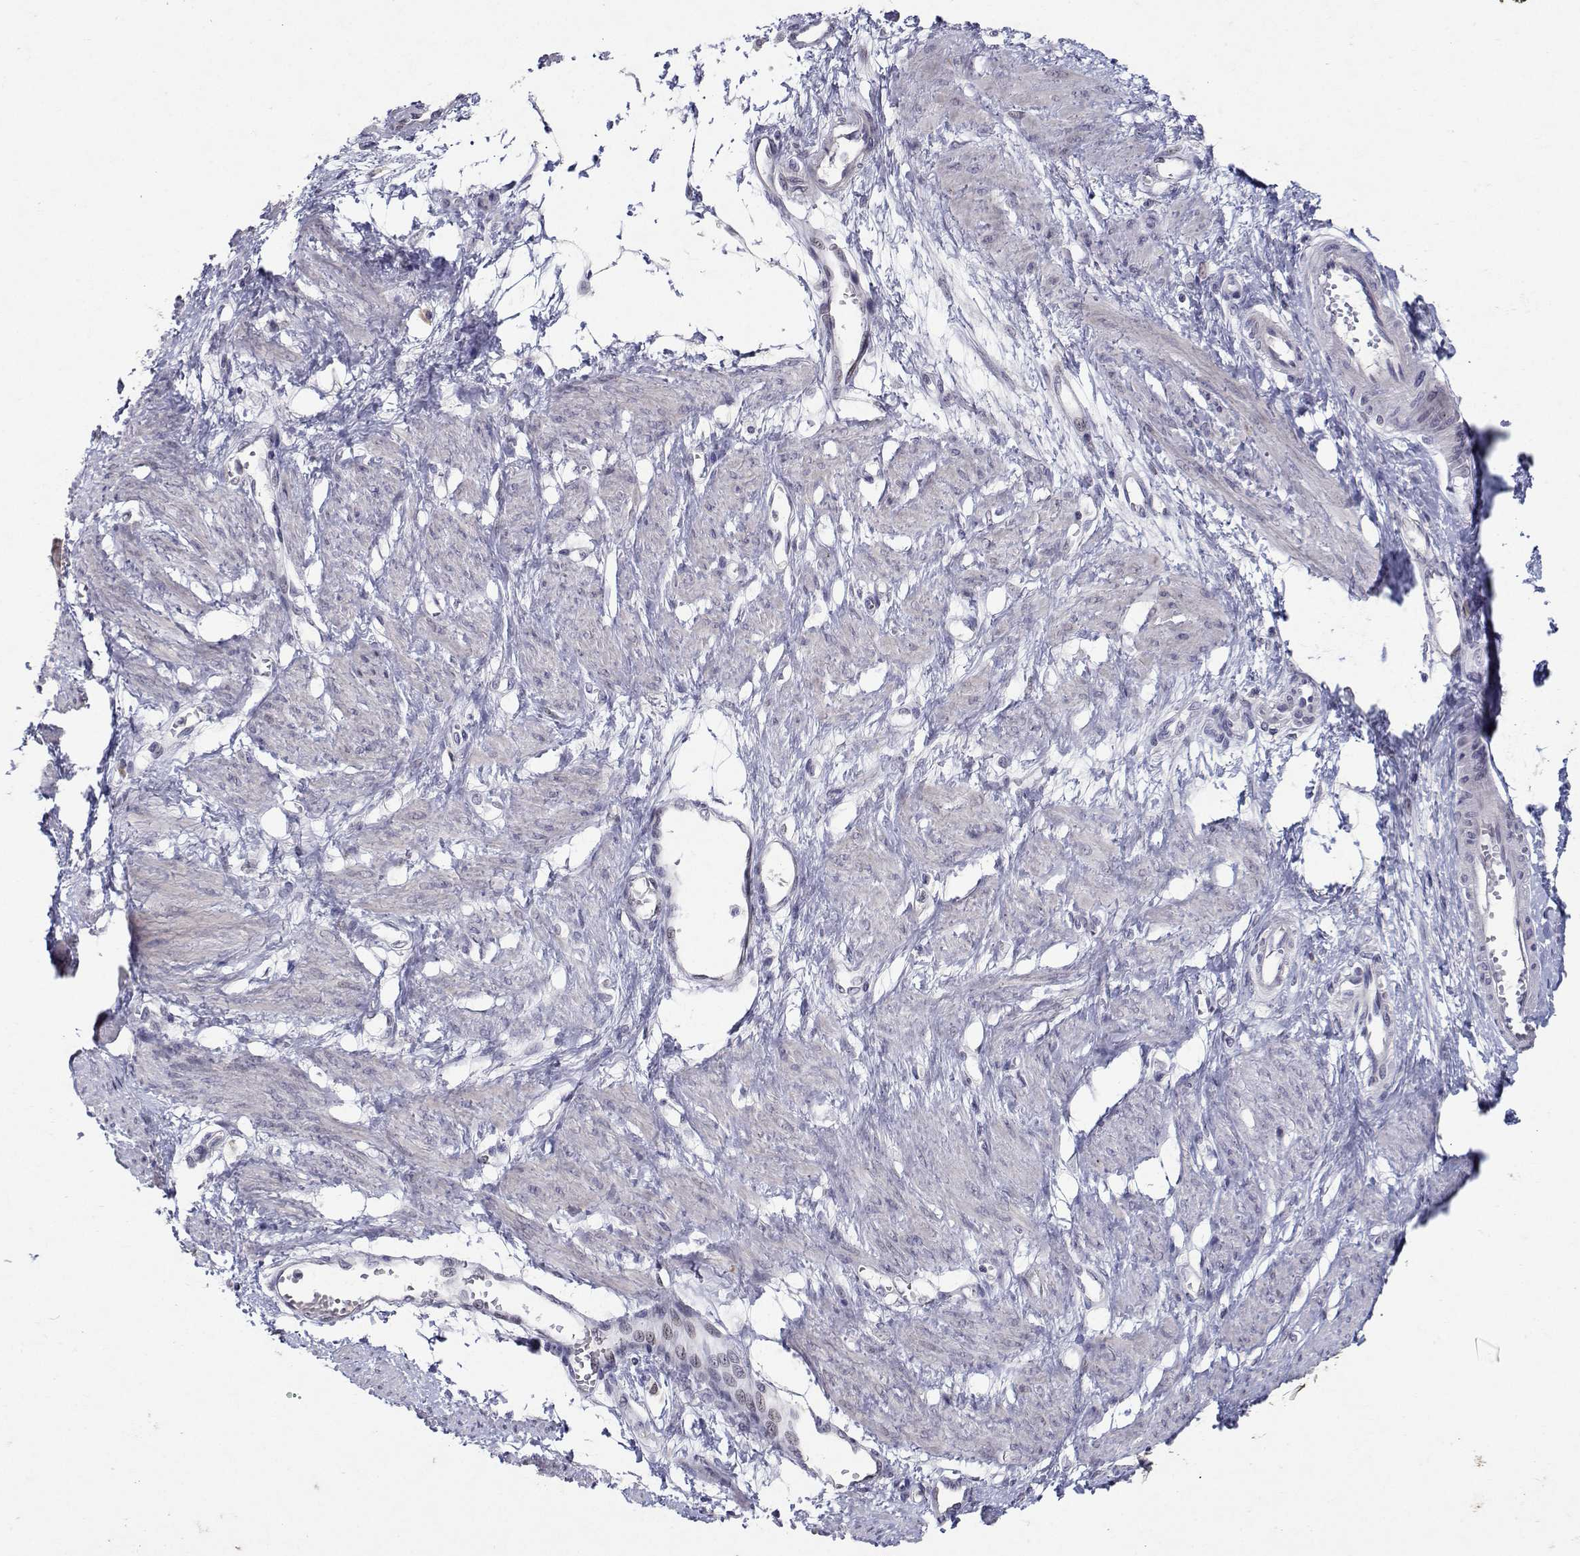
{"staining": {"intensity": "negative", "quantity": "none", "location": "none"}, "tissue": "smooth muscle", "cell_type": "Smooth muscle cells", "image_type": "normal", "snomed": [{"axis": "morphology", "description": "Normal tissue, NOS"}, {"axis": "topography", "description": "Smooth muscle"}, {"axis": "topography", "description": "Uterus"}], "caption": "Immunohistochemistry (IHC) photomicrograph of normal smooth muscle: smooth muscle stained with DAB exhibits no significant protein staining in smooth muscle cells. (Stains: DAB (3,3'-diaminobenzidine) immunohistochemistry (IHC) with hematoxylin counter stain, Microscopy: brightfield microscopy at high magnification).", "gene": "RBPJL", "patient": {"sex": "female", "age": 39}}